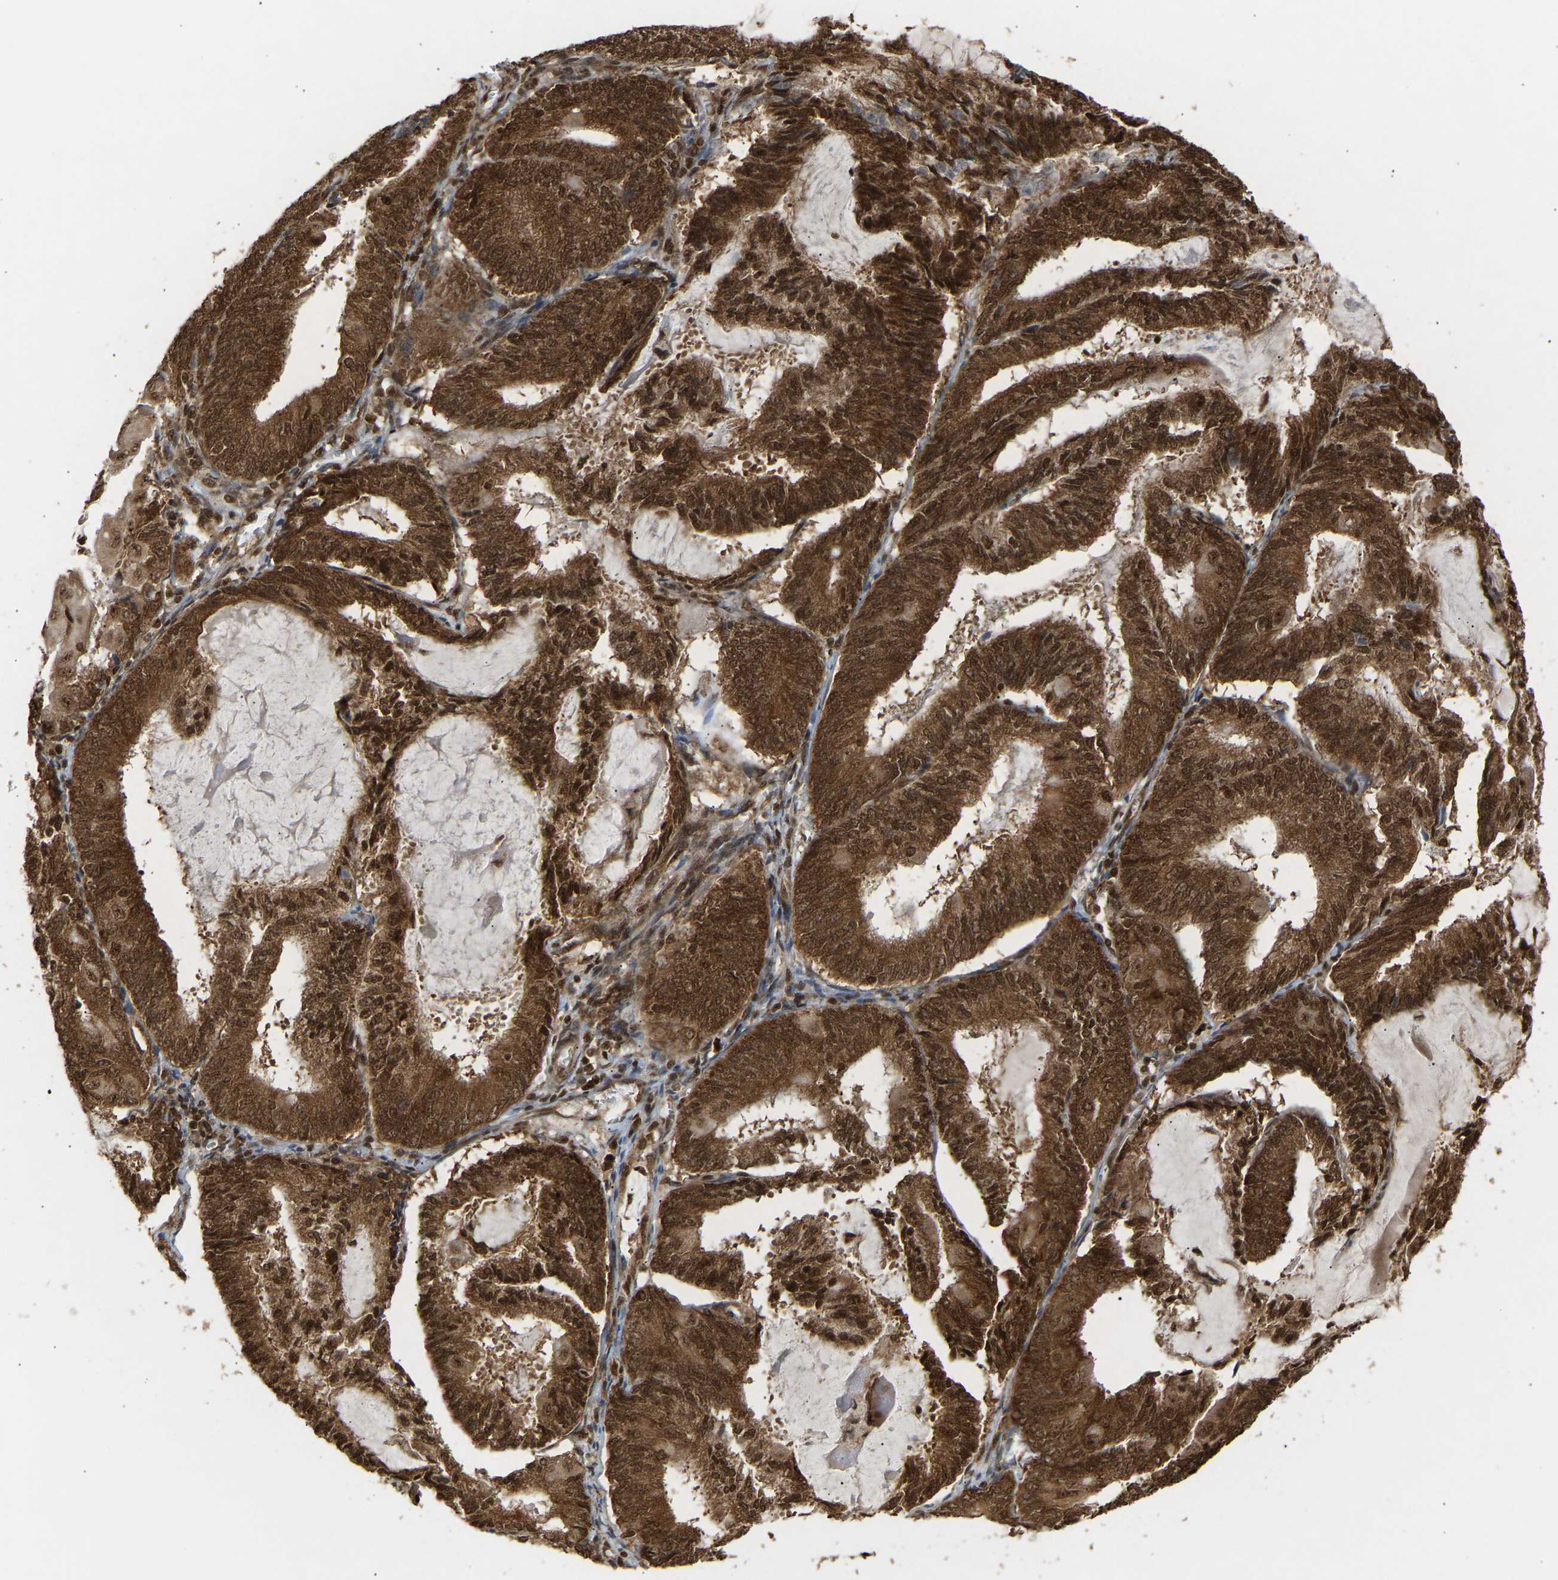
{"staining": {"intensity": "strong", "quantity": ">75%", "location": "cytoplasmic/membranous,nuclear"}, "tissue": "endometrial cancer", "cell_type": "Tumor cells", "image_type": "cancer", "snomed": [{"axis": "morphology", "description": "Adenocarcinoma, NOS"}, {"axis": "topography", "description": "Endometrium"}], "caption": "This photomicrograph shows IHC staining of human endometrial adenocarcinoma, with high strong cytoplasmic/membranous and nuclear positivity in about >75% of tumor cells.", "gene": "ALYREF", "patient": {"sex": "female", "age": 81}}